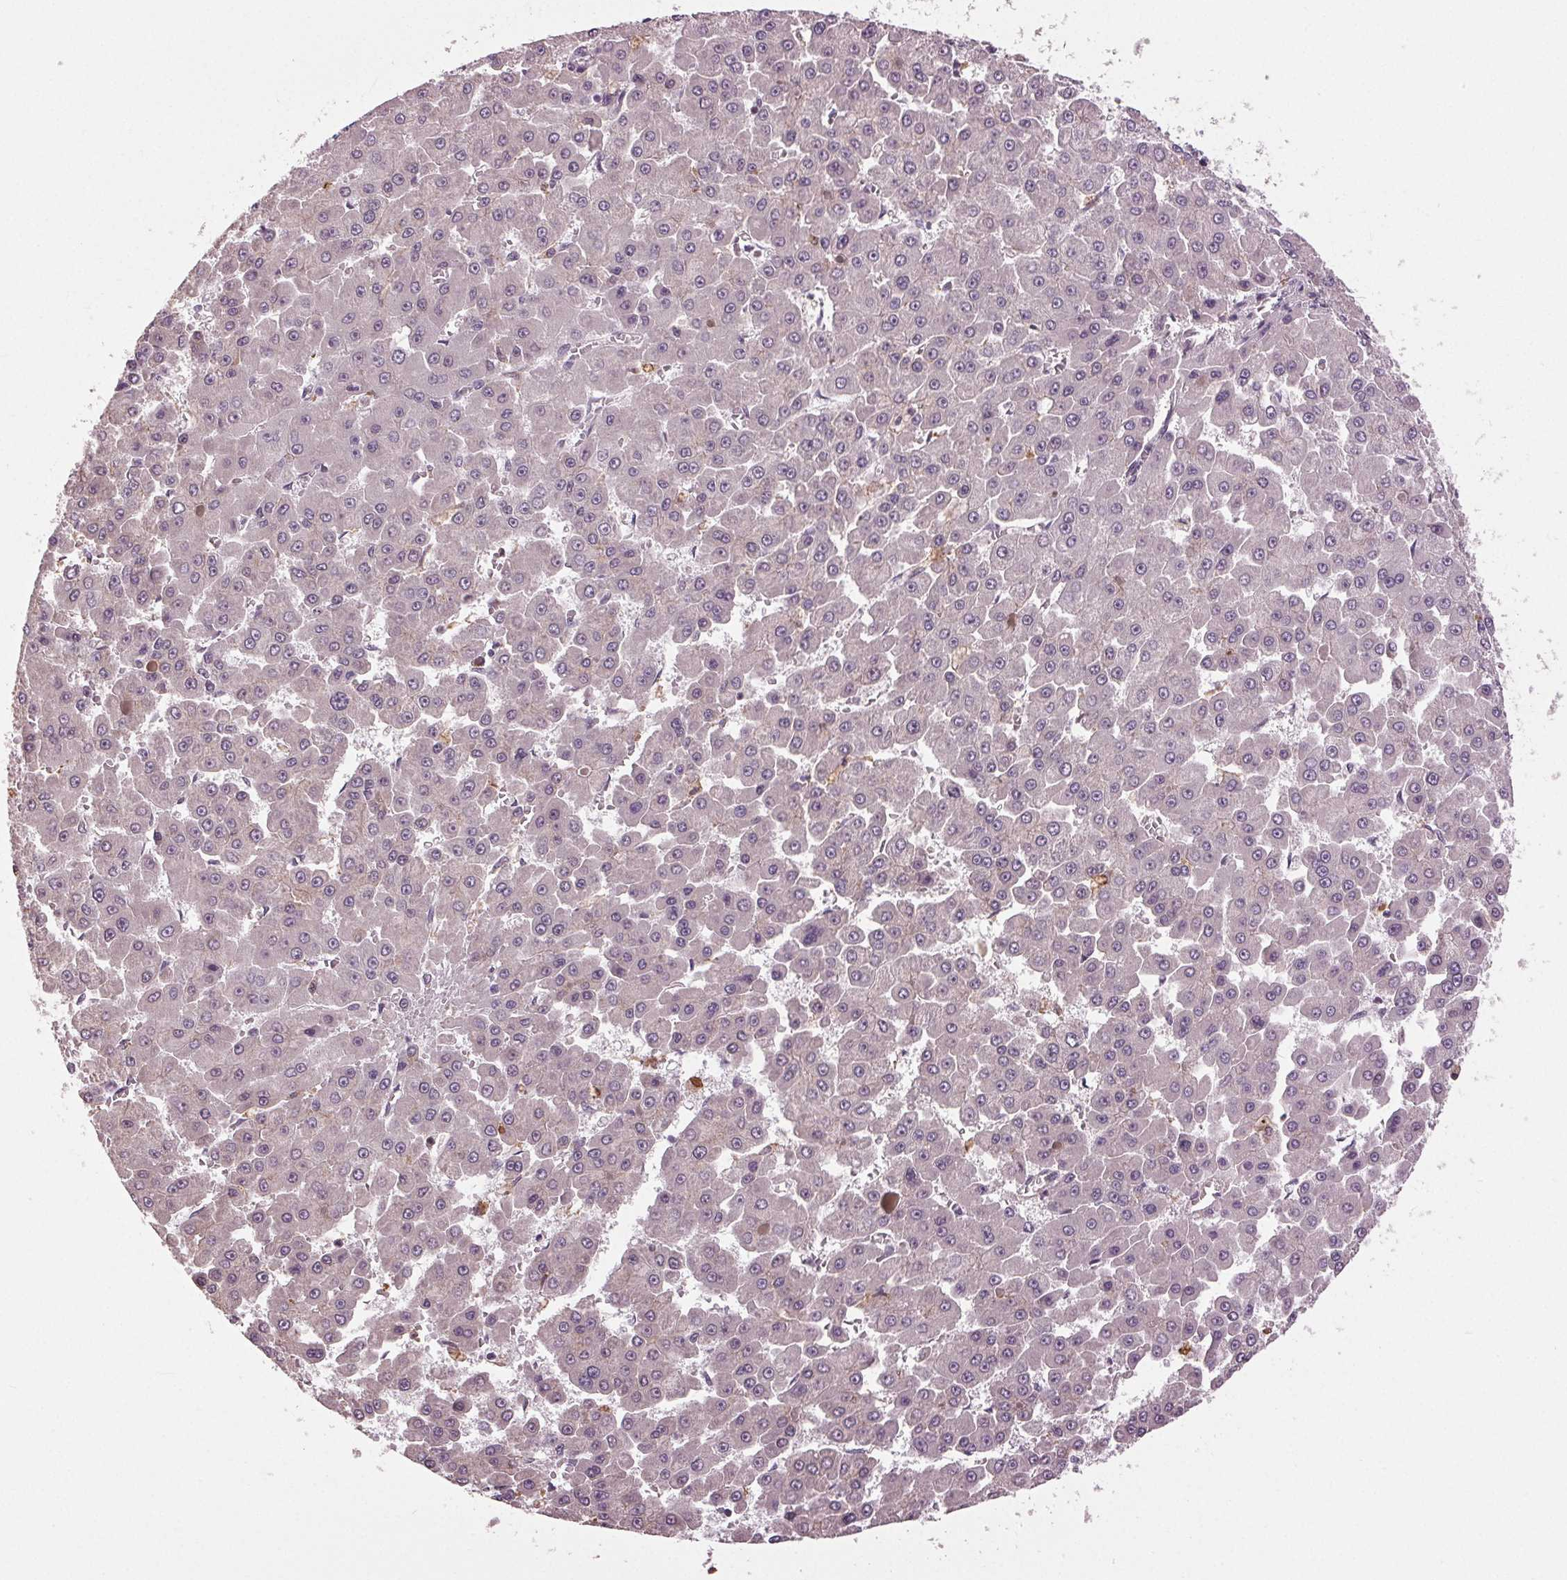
{"staining": {"intensity": "negative", "quantity": "none", "location": "none"}, "tissue": "liver cancer", "cell_type": "Tumor cells", "image_type": "cancer", "snomed": [{"axis": "morphology", "description": "Carcinoma, Hepatocellular, NOS"}, {"axis": "topography", "description": "Liver"}], "caption": "The photomicrograph reveals no staining of tumor cells in liver cancer (hepatocellular carcinoma).", "gene": "BSDC1", "patient": {"sex": "male", "age": 78}}